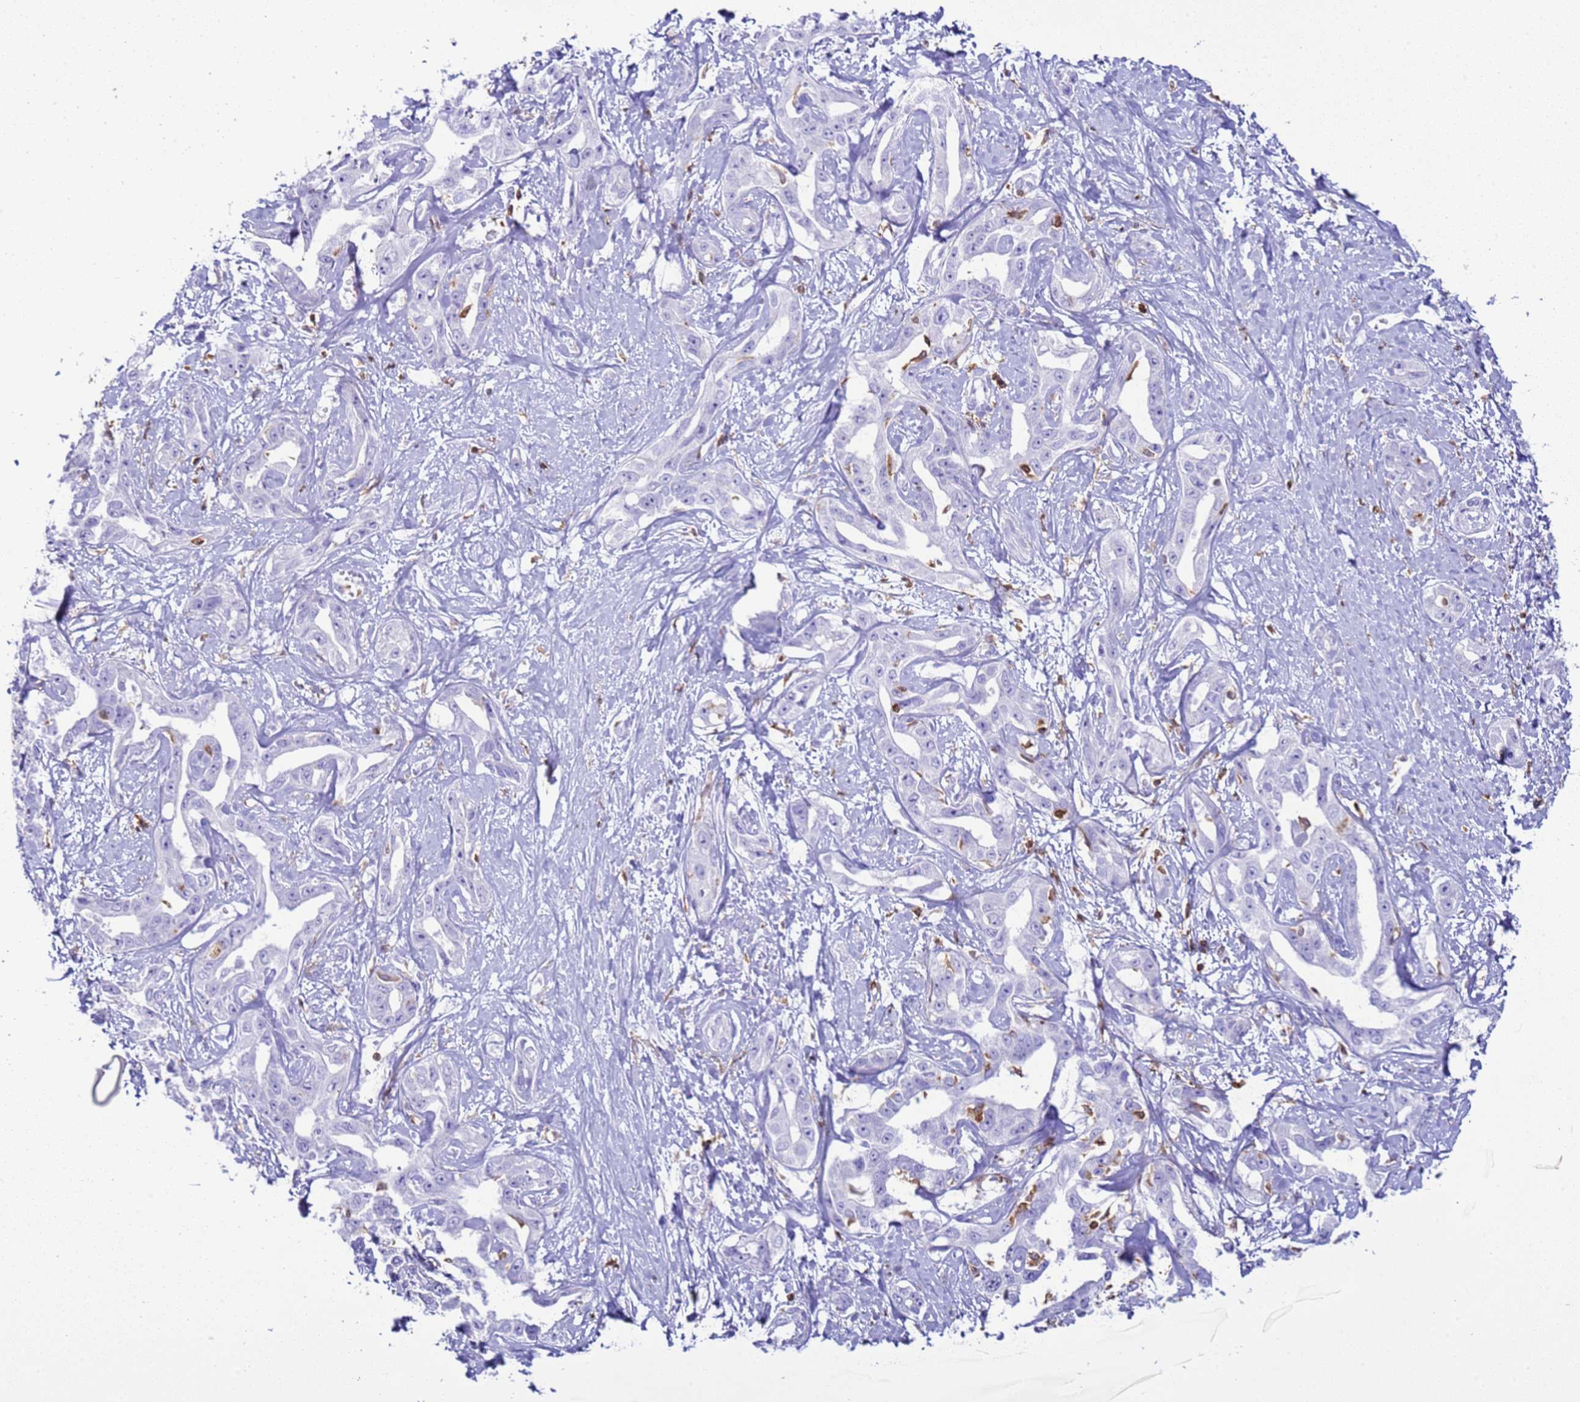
{"staining": {"intensity": "negative", "quantity": "none", "location": "none"}, "tissue": "liver cancer", "cell_type": "Tumor cells", "image_type": "cancer", "snomed": [{"axis": "morphology", "description": "Cholangiocarcinoma"}, {"axis": "topography", "description": "Liver"}], "caption": "High magnification brightfield microscopy of cholangiocarcinoma (liver) stained with DAB (3,3'-diaminobenzidine) (brown) and counterstained with hematoxylin (blue): tumor cells show no significant positivity.", "gene": "IRF5", "patient": {"sex": "male", "age": 59}}